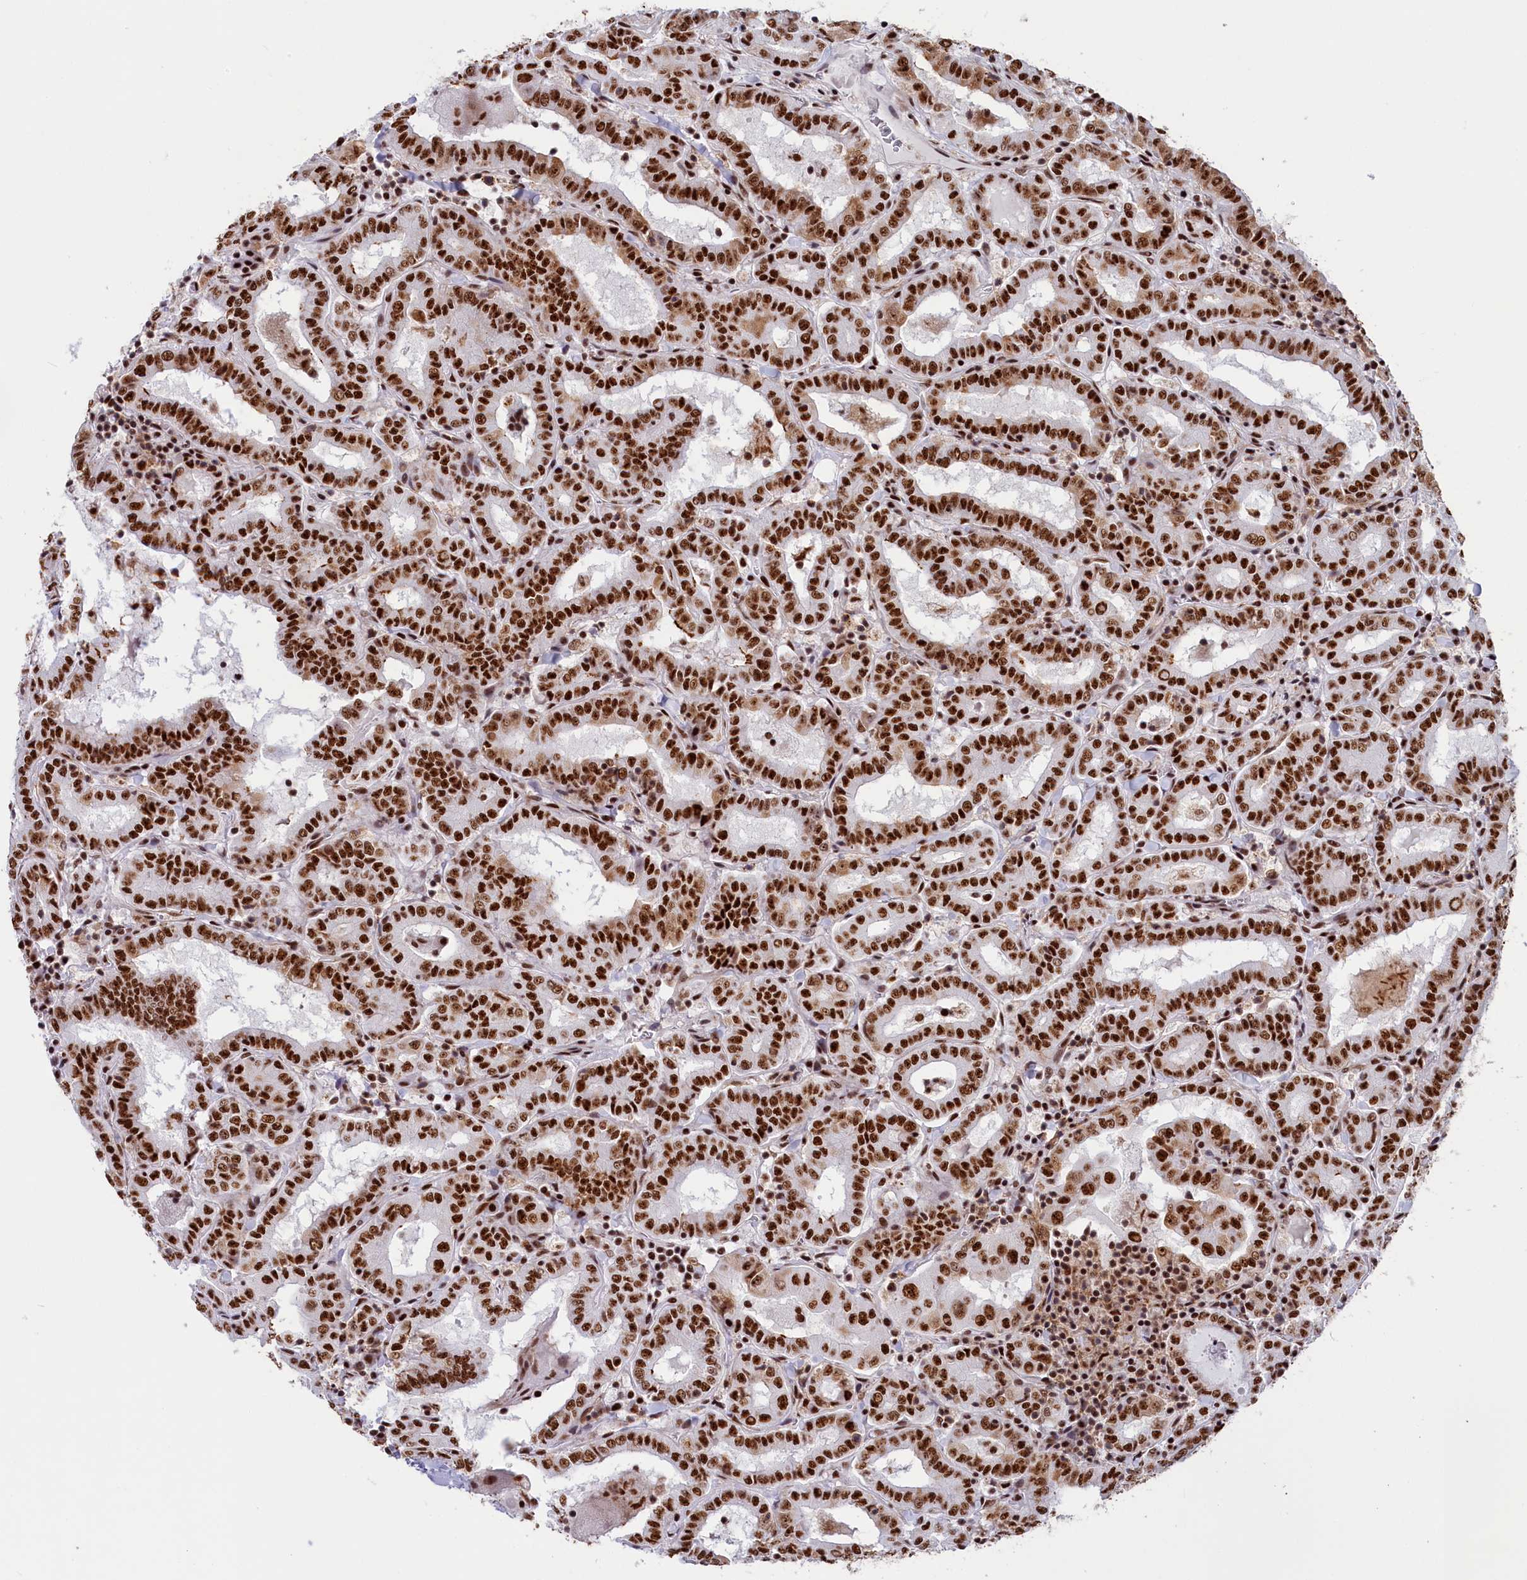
{"staining": {"intensity": "strong", "quantity": ">75%", "location": "nuclear"}, "tissue": "thyroid cancer", "cell_type": "Tumor cells", "image_type": "cancer", "snomed": [{"axis": "morphology", "description": "Papillary adenocarcinoma, NOS"}, {"axis": "topography", "description": "Thyroid gland"}], "caption": "Immunohistochemical staining of thyroid cancer displays strong nuclear protein staining in approximately >75% of tumor cells.", "gene": "SNRNP70", "patient": {"sex": "female", "age": 72}}